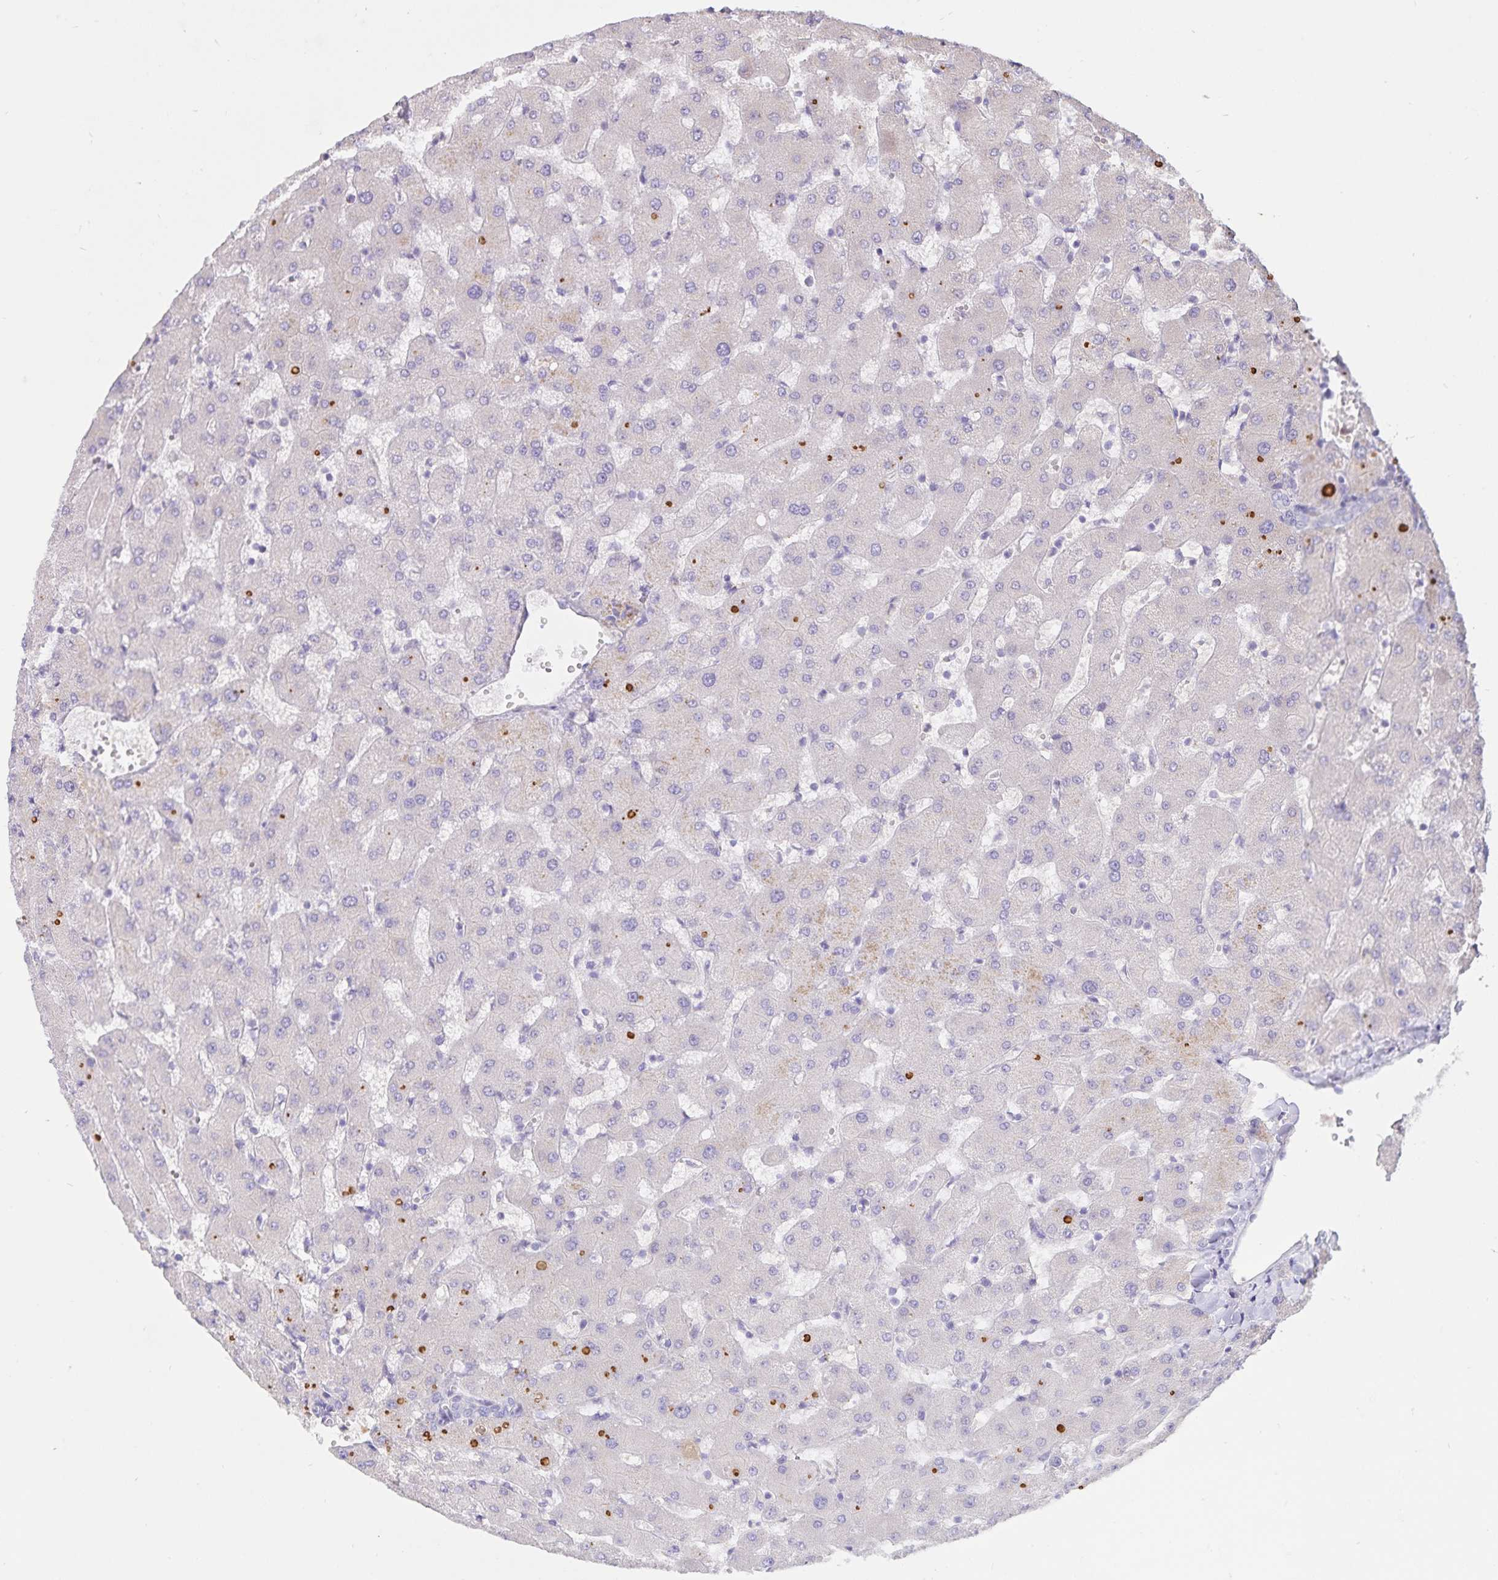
{"staining": {"intensity": "negative", "quantity": "none", "location": "none"}, "tissue": "liver", "cell_type": "Cholangiocytes", "image_type": "normal", "snomed": [{"axis": "morphology", "description": "Normal tissue, NOS"}, {"axis": "topography", "description": "Liver"}], "caption": "The histopathology image demonstrates no significant staining in cholangiocytes of liver.", "gene": "FGG", "patient": {"sex": "female", "age": 63}}